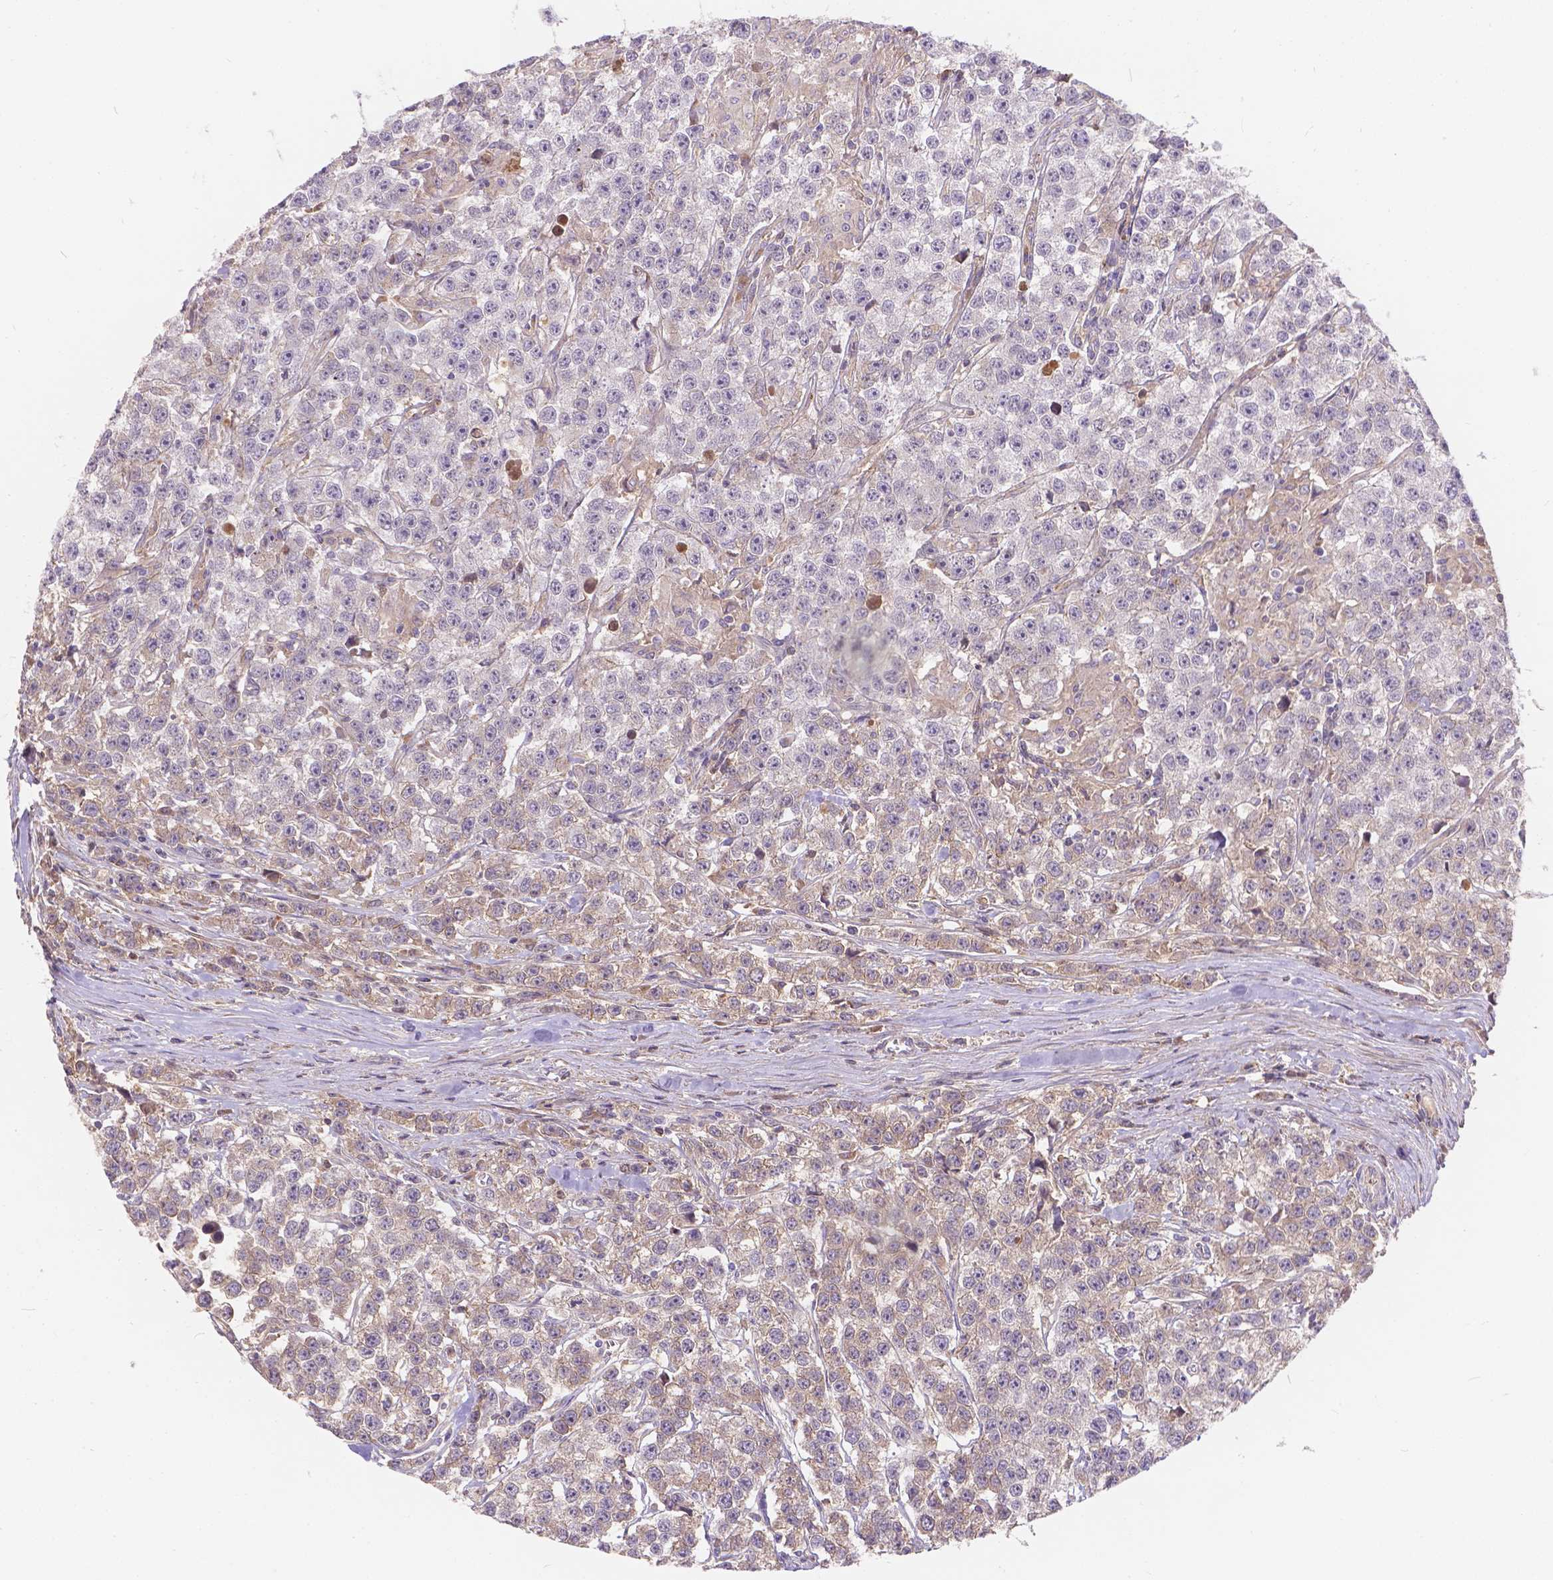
{"staining": {"intensity": "moderate", "quantity": "<25%", "location": "cytoplasmic/membranous"}, "tissue": "testis cancer", "cell_type": "Tumor cells", "image_type": "cancer", "snomed": [{"axis": "morphology", "description": "Seminoma, NOS"}, {"axis": "topography", "description": "Testis"}], "caption": "Tumor cells display moderate cytoplasmic/membranous positivity in about <25% of cells in testis cancer.", "gene": "CDK10", "patient": {"sex": "male", "age": 59}}